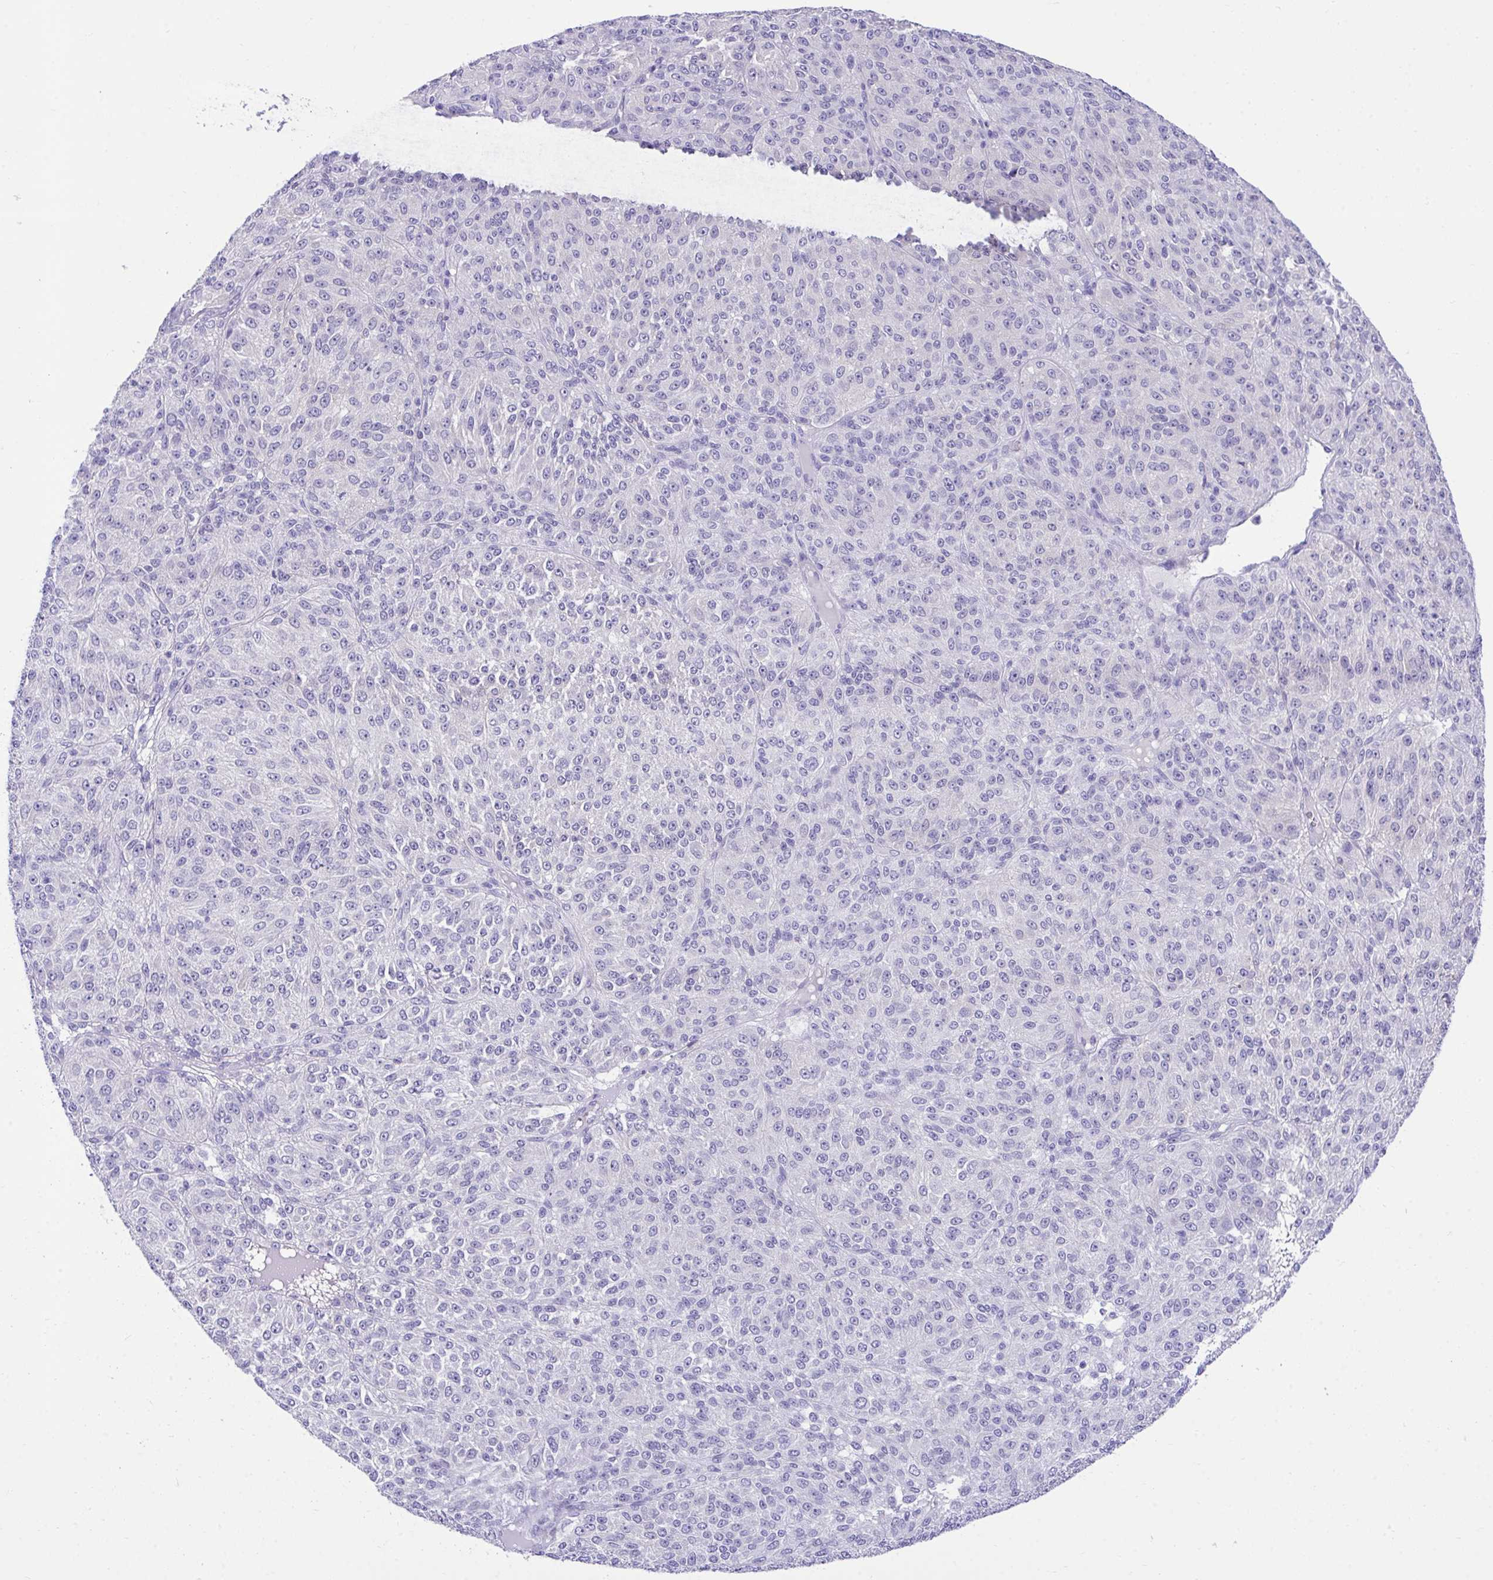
{"staining": {"intensity": "negative", "quantity": "none", "location": "none"}, "tissue": "melanoma", "cell_type": "Tumor cells", "image_type": "cancer", "snomed": [{"axis": "morphology", "description": "Malignant melanoma, Metastatic site"}, {"axis": "topography", "description": "Brain"}], "caption": "An immunohistochemistry image of melanoma is shown. There is no staining in tumor cells of melanoma.", "gene": "PLEKHH1", "patient": {"sex": "female", "age": 56}}